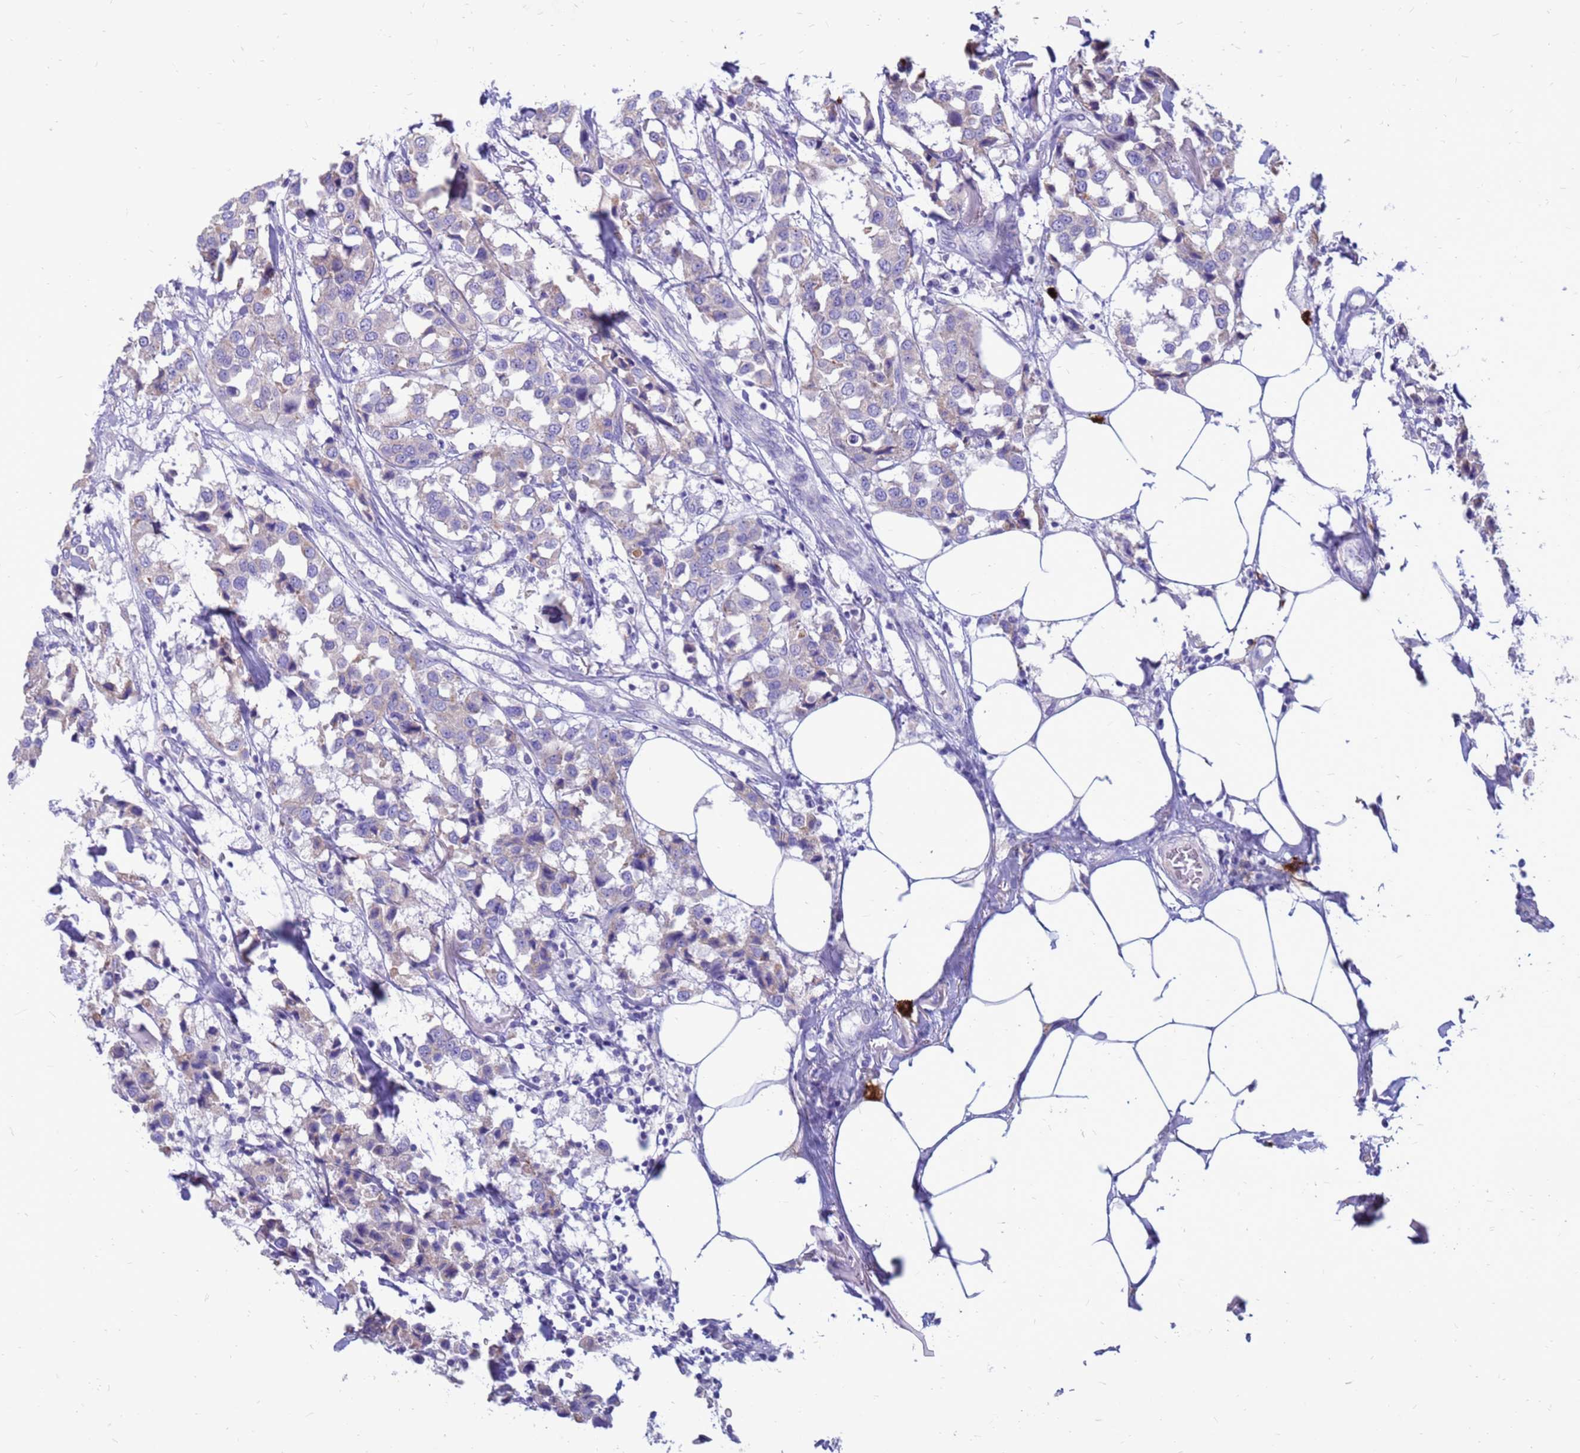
{"staining": {"intensity": "weak", "quantity": "<25%", "location": "cytoplasmic/membranous"}, "tissue": "breast cancer", "cell_type": "Tumor cells", "image_type": "cancer", "snomed": [{"axis": "morphology", "description": "Duct carcinoma"}, {"axis": "topography", "description": "Breast"}], "caption": "IHC image of breast cancer stained for a protein (brown), which exhibits no expression in tumor cells. (DAB (3,3'-diaminobenzidine) IHC, high magnification).", "gene": "PDE10A", "patient": {"sex": "female", "age": 80}}